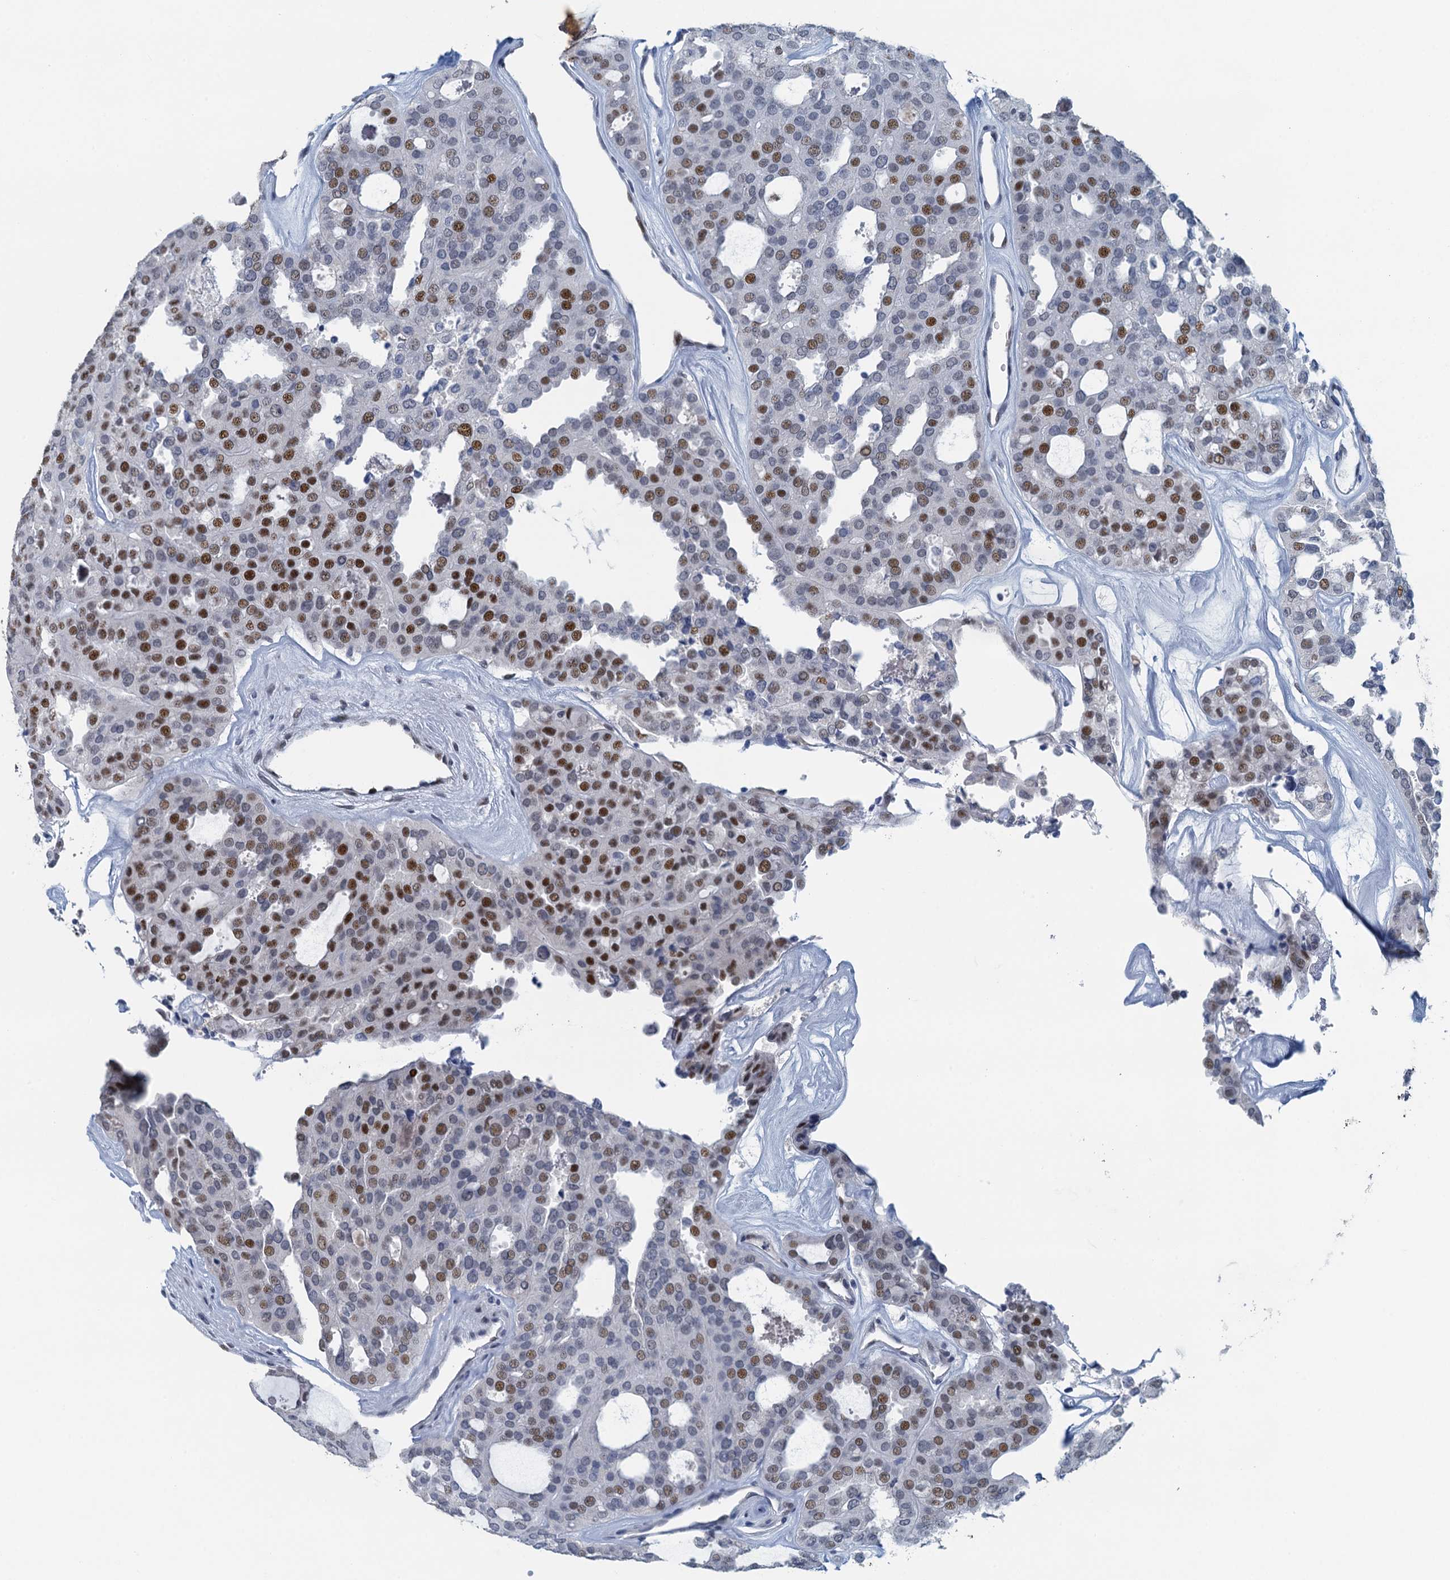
{"staining": {"intensity": "moderate", "quantity": "25%-75%", "location": "nuclear"}, "tissue": "thyroid cancer", "cell_type": "Tumor cells", "image_type": "cancer", "snomed": [{"axis": "morphology", "description": "Follicular adenoma carcinoma, NOS"}, {"axis": "topography", "description": "Thyroid gland"}], "caption": "This micrograph shows immunohistochemistry staining of thyroid follicular adenoma carcinoma, with medium moderate nuclear positivity in about 25%-75% of tumor cells.", "gene": "TTLL9", "patient": {"sex": "male", "age": 75}}